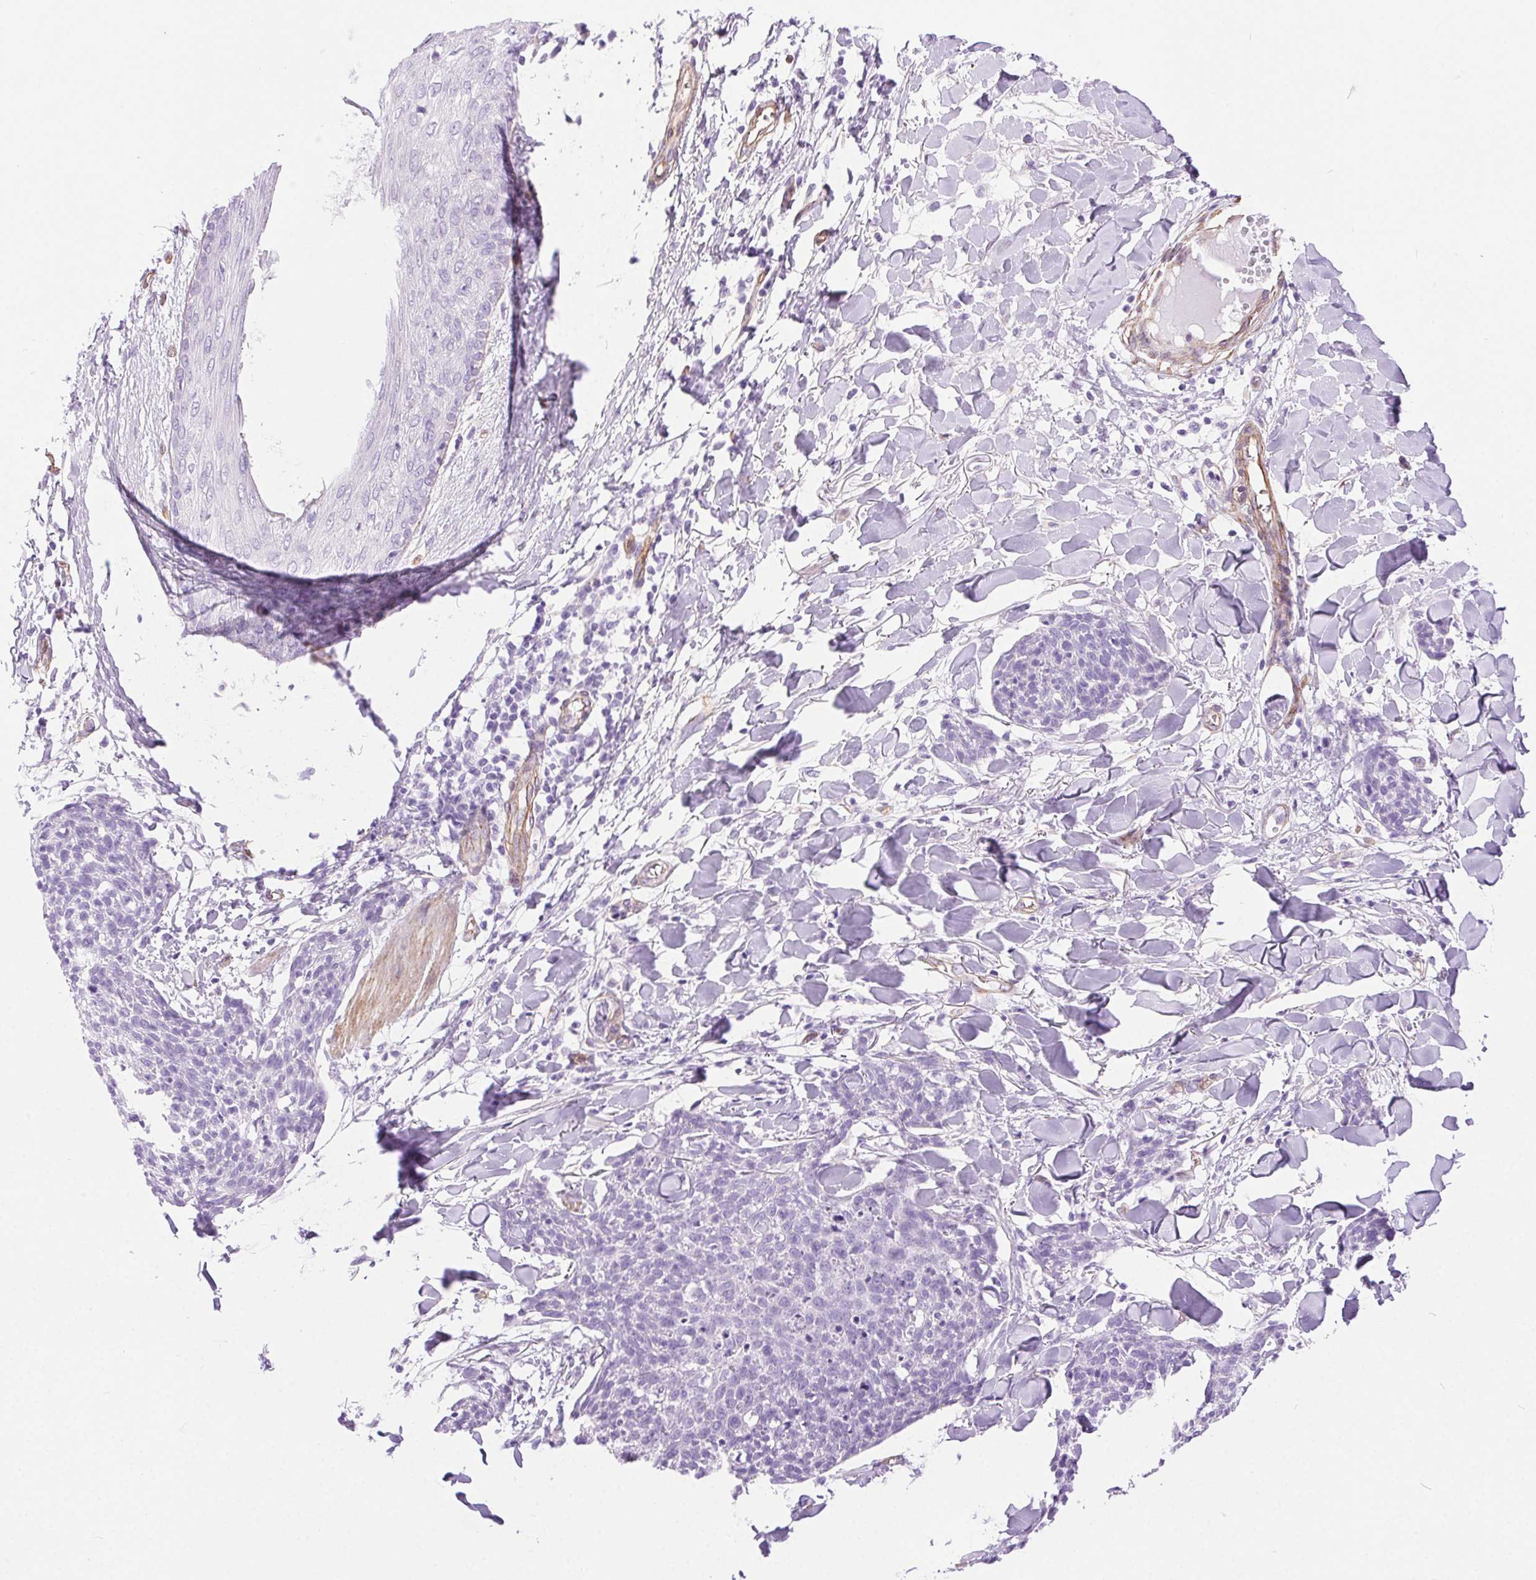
{"staining": {"intensity": "negative", "quantity": "none", "location": "none"}, "tissue": "skin cancer", "cell_type": "Tumor cells", "image_type": "cancer", "snomed": [{"axis": "morphology", "description": "Squamous cell carcinoma, NOS"}, {"axis": "topography", "description": "Skin"}, {"axis": "topography", "description": "Vulva"}], "caption": "Histopathology image shows no protein positivity in tumor cells of squamous cell carcinoma (skin) tissue.", "gene": "SHCBP1L", "patient": {"sex": "female", "age": 75}}